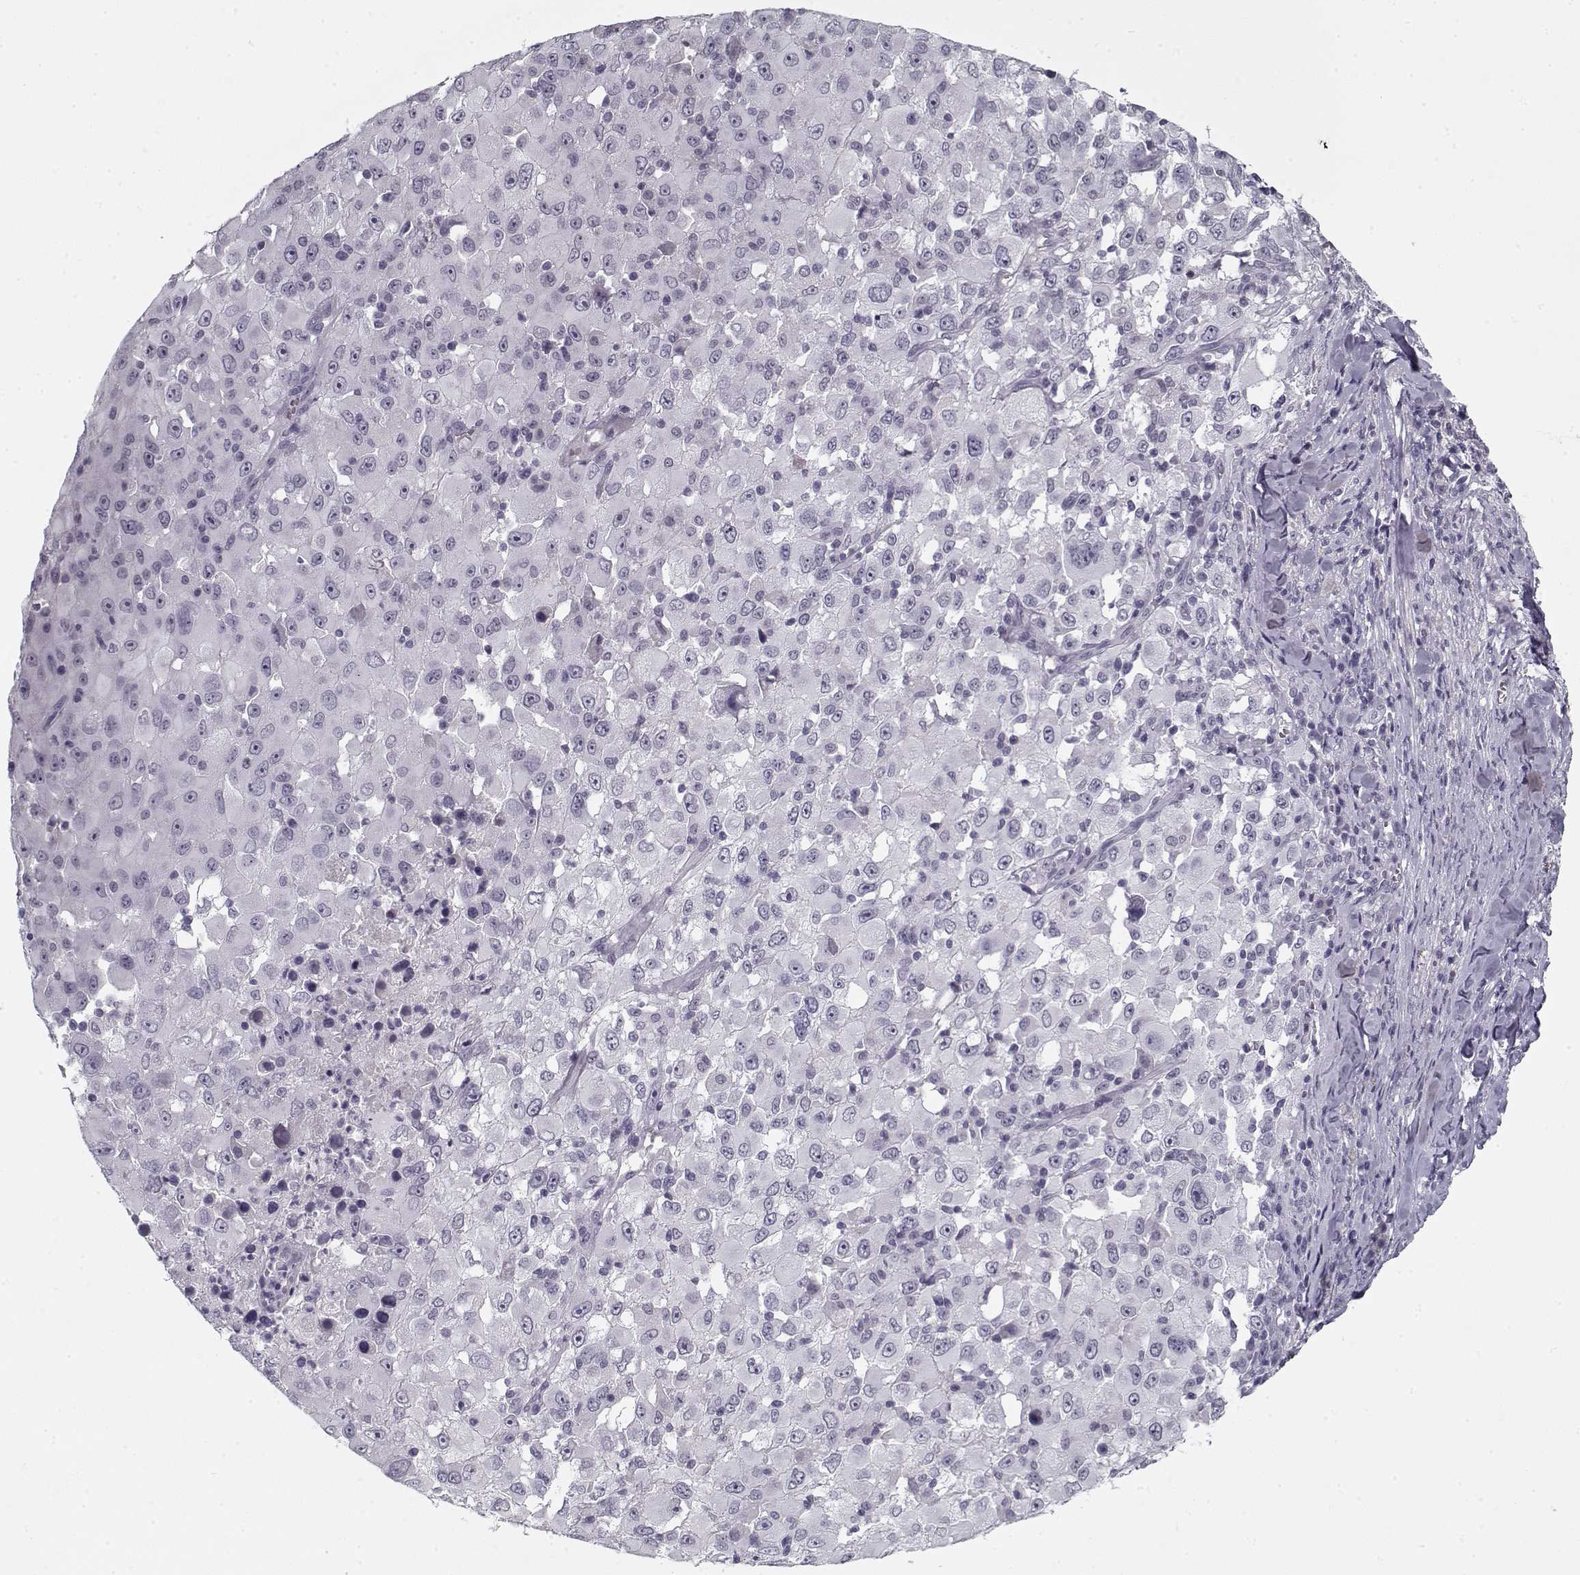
{"staining": {"intensity": "negative", "quantity": "none", "location": "none"}, "tissue": "melanoma", "cell_type": "Tumor cells", "image_type": "cancer", "snomed": [{"axis": "morphology", "description": "Malignant melanoma, Metastatic site"}, {"axis": "topography", "description": "Soft tissue"}], "caption": "Immunohistochemistry photomicrograph of malignant melanoma (metastatic site) stained for a protein (brown), which reveals no expression in tumor cells.", "gene": "SPACA9", "patient": {"sex": "male", "age": 50}}